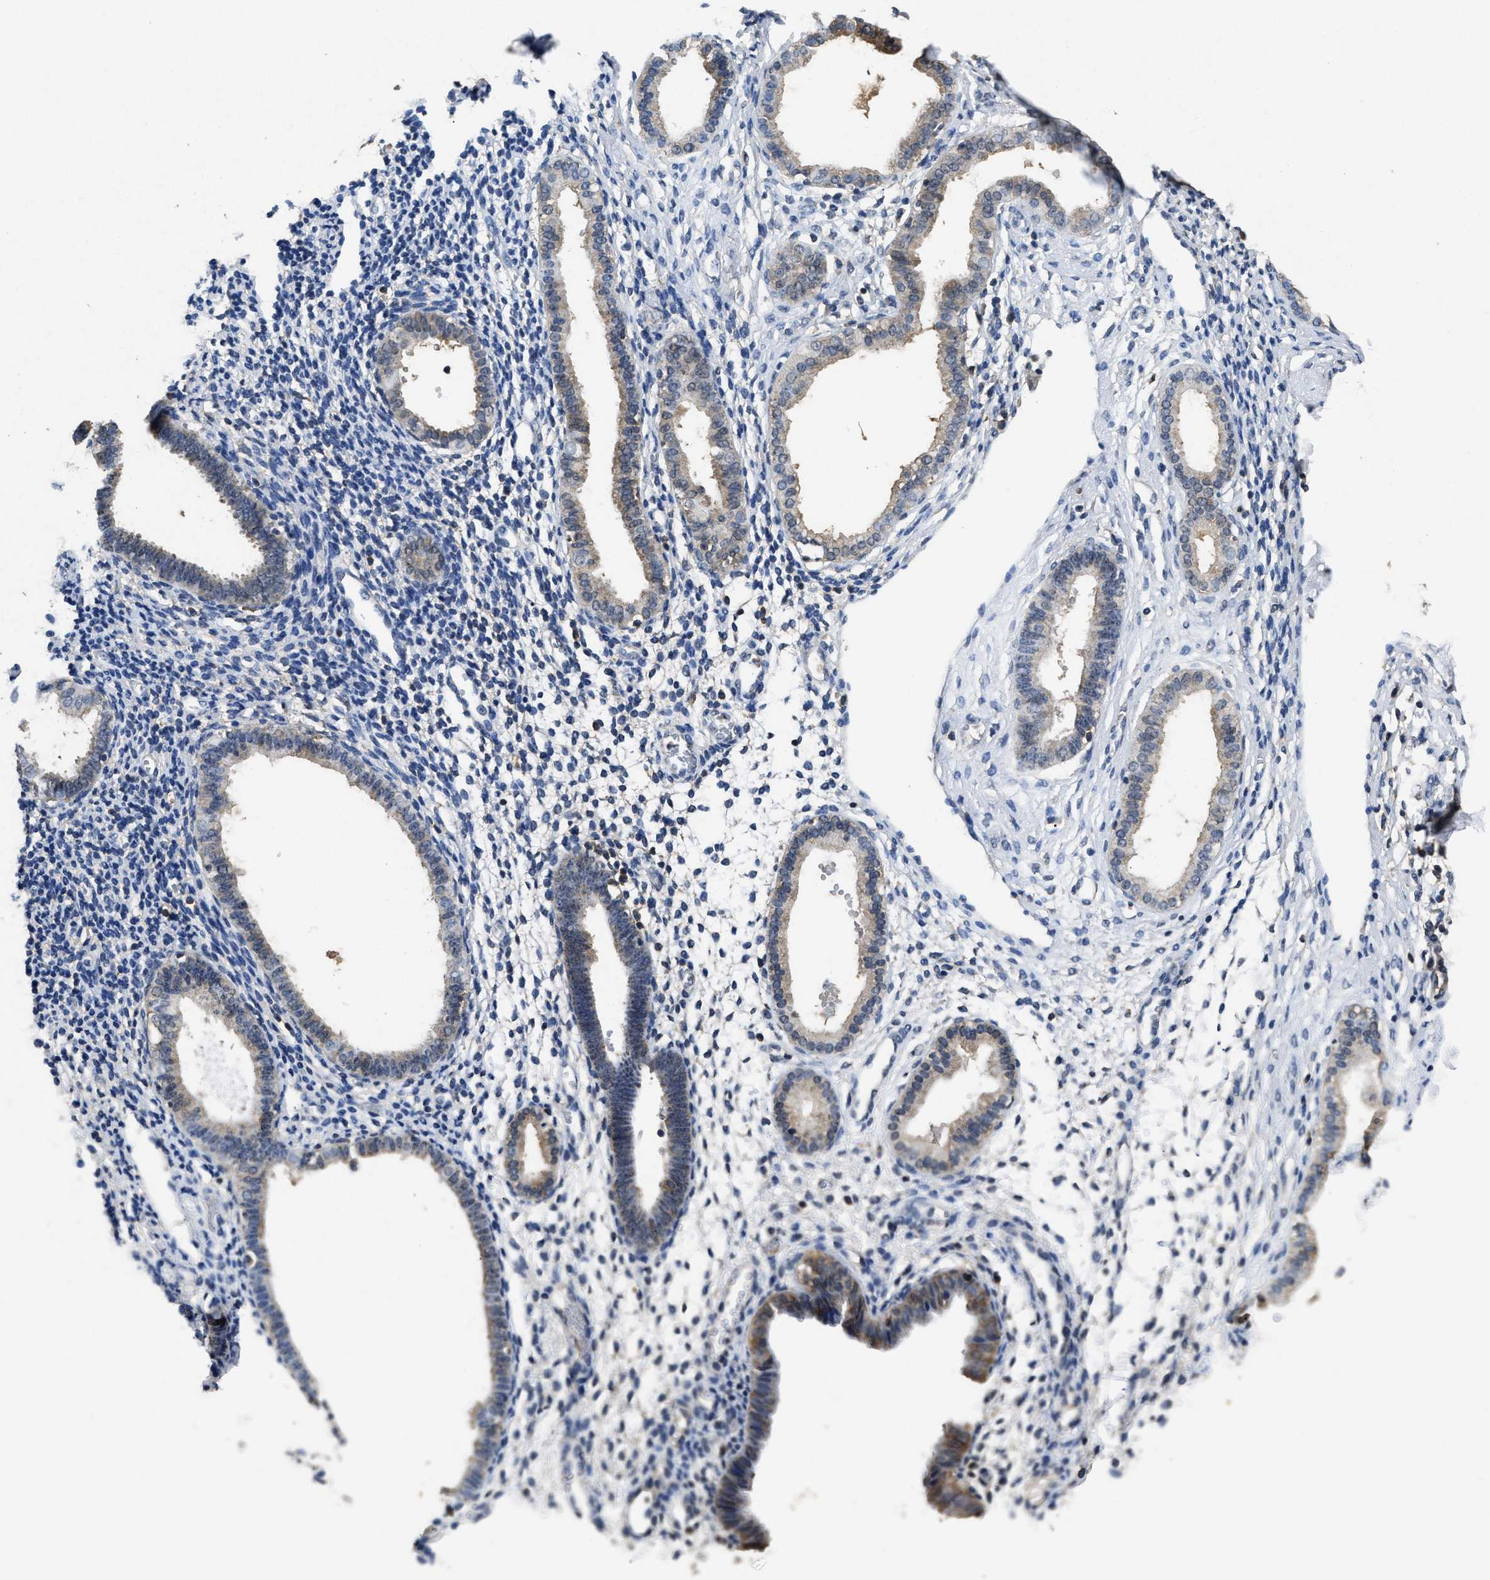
{"staining": {"intensity": "negative", "quantity": "none", "location": "none"}, "tissue": "endometrium", "cell_type": "Cells in endometrial stroma", "image_type": "normal", "snomed": [{"axis": "morphology", "description": "Normal tissue, NOS"}, {"axis": "topography", "description": "Endometrium"}], "caption": "An immunohistochemistry photomicrograph of normal endometrium is shown. There is no staining in cells in endometrial stroma of endometrium. (DAB (3,3'-diaminobenzidine) IHC with hematoxylin counter stain).", "gene": "ACAT2", "patient": {"sex": "female", "age": 61}}